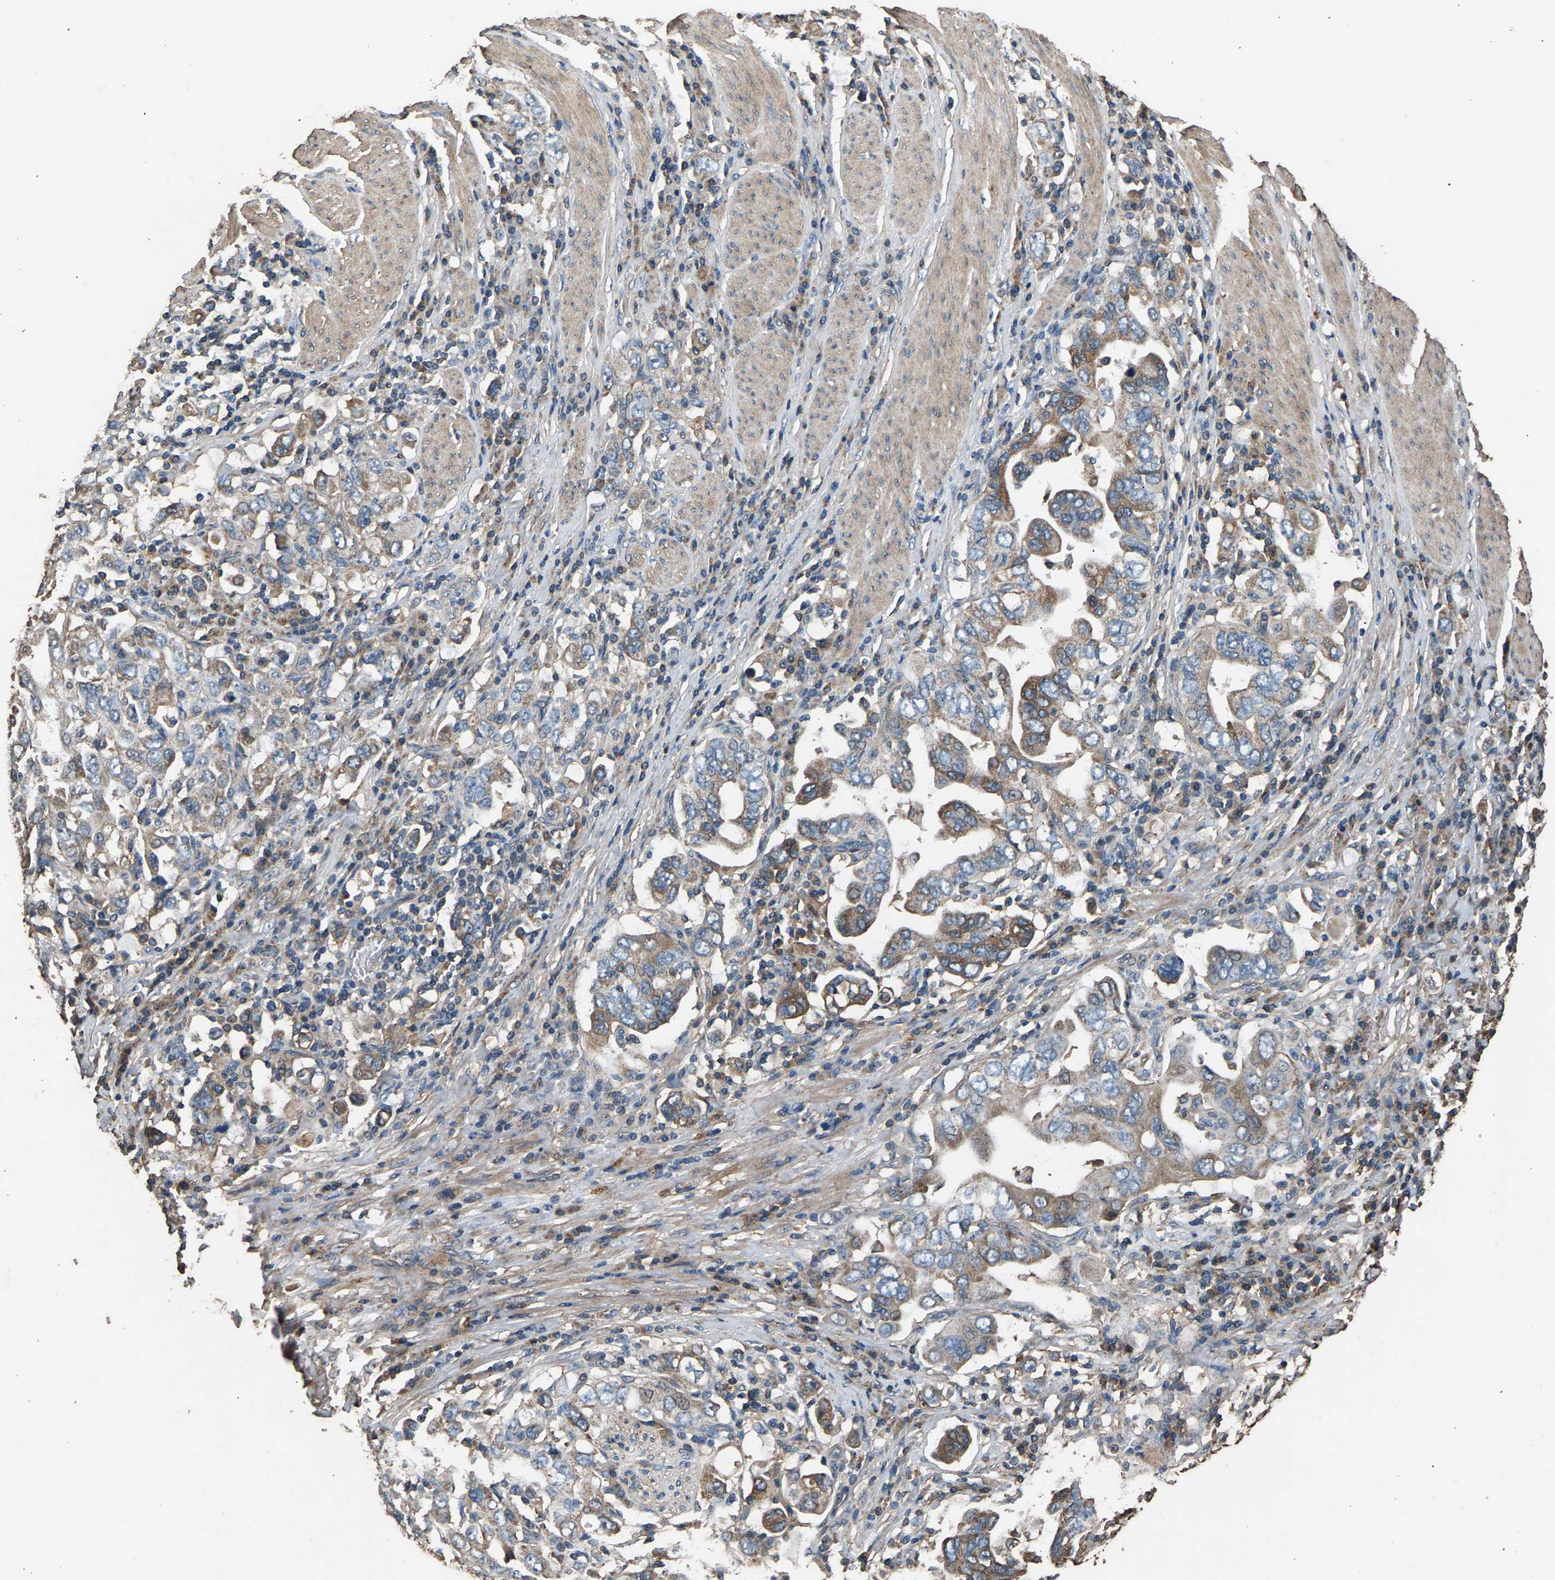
{"staining": {"intensity": "moderate", "quantity": "<25%", "location": "cytoplasmic/membranous"}, "tissue": "stomach cancer", "cell_type": "Tumor cells", "image_type": "cancer", "snomed": [{"axis": "morphology", "description": "Adenocarcinoma, NOS"}, {"axis": "topography", "description": "Stomach, upper"}], "caption": "The immunohistochemical stain labels moderate cytoplasmic/membranous positivity in tumor cells of adenocarcinoma (stomach) tissue. (DAB (3,3'-diaminobenzidine) IHC, brown staining for protein, blue staining for nuclei).", "gene": "MRPL27", "patient": {"sex": "male", "age": 62}}